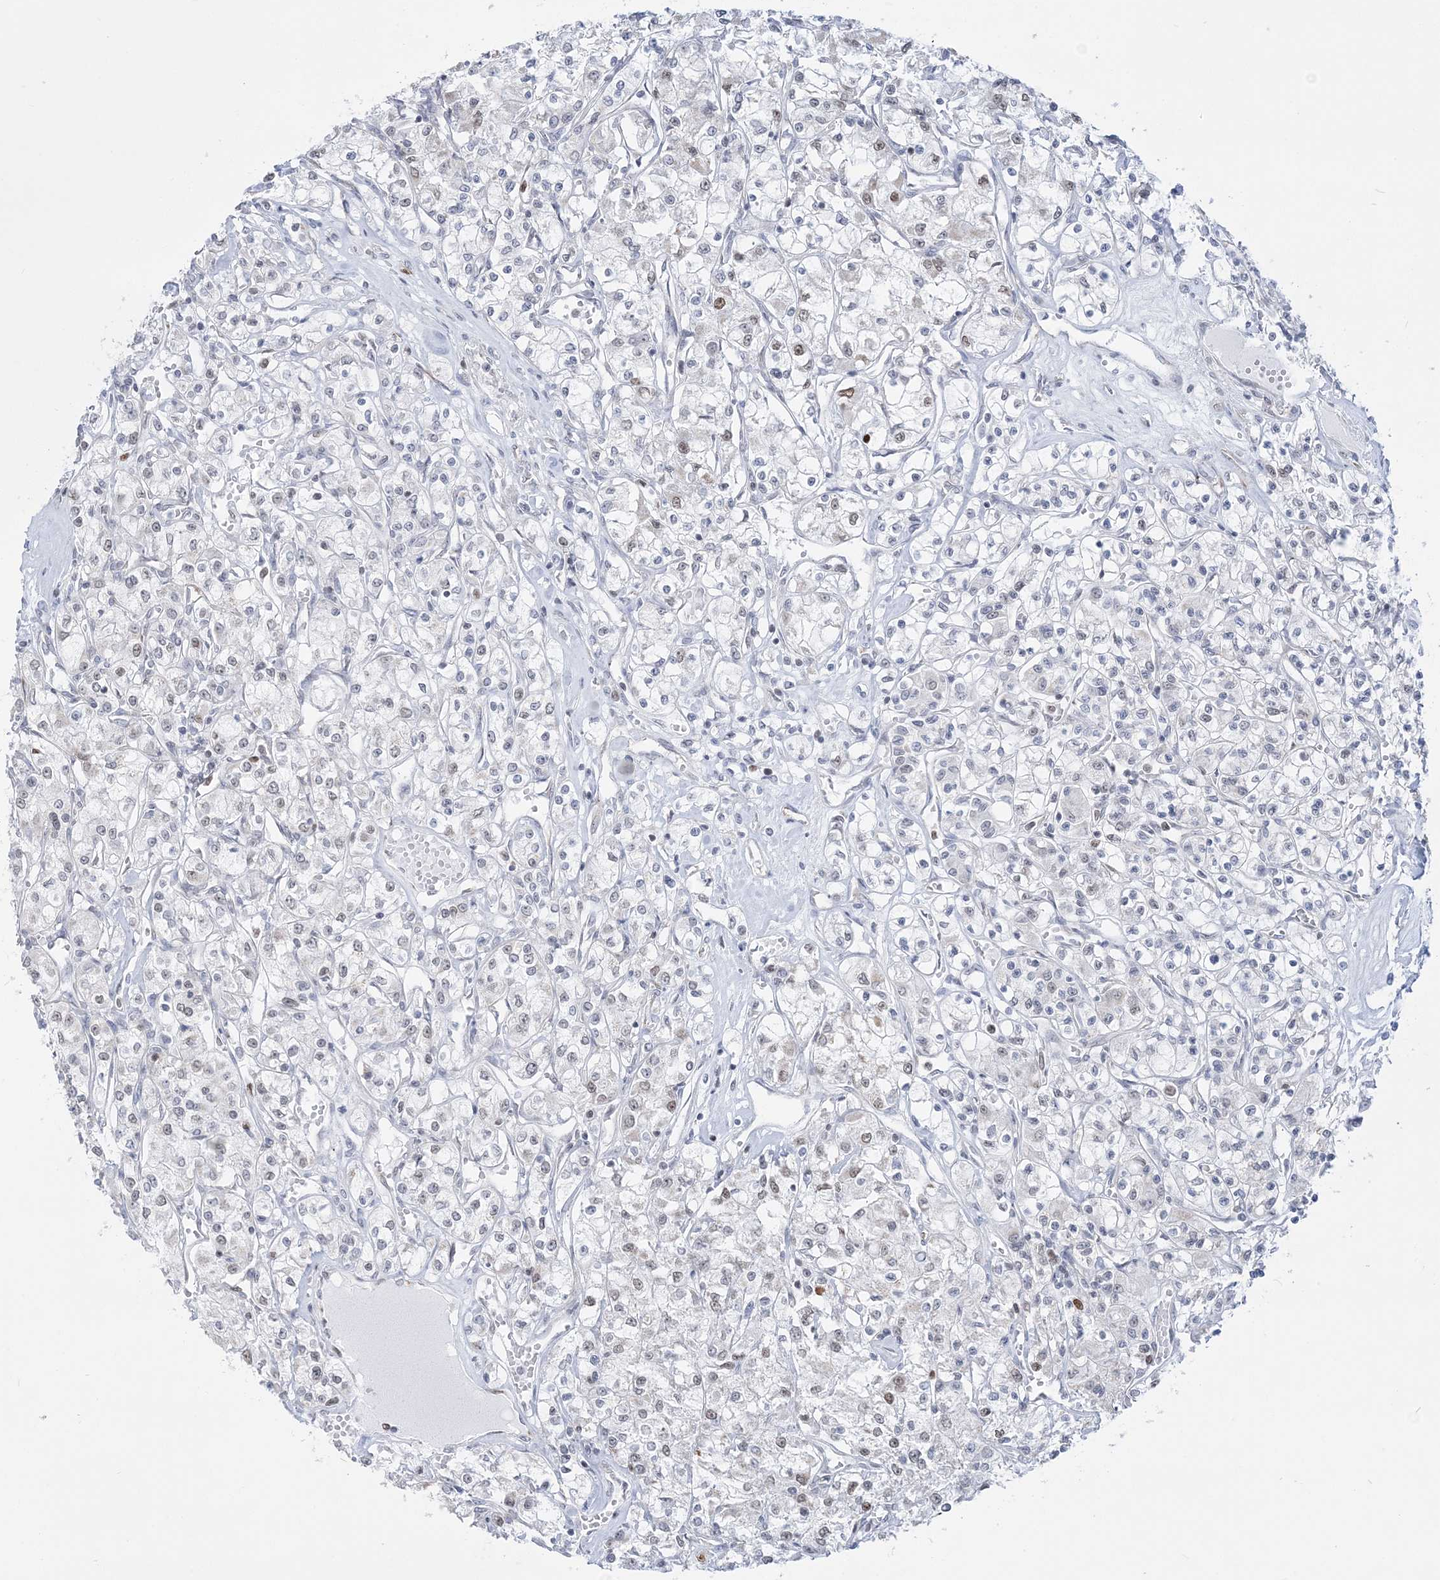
{"staining": {"intensity": "weak", "quantity": "<25%", "location": "nuclear"}, "tissue": "renal cancer", "cell_type": "Tumor cells", "image_type": "cancer", "snomed": [{"axis": "morphology", "description": "Adenocarcinoma, NOS"}, {"axis": "topography", "description": "Kidney"}], "caption": "Adenocarcinoma (renal) stained for a protein using immunohistochemistry exhibits no expression tumor cells.", "gene": "DDX21", "patient": {"sex": "female", "age": 59}}